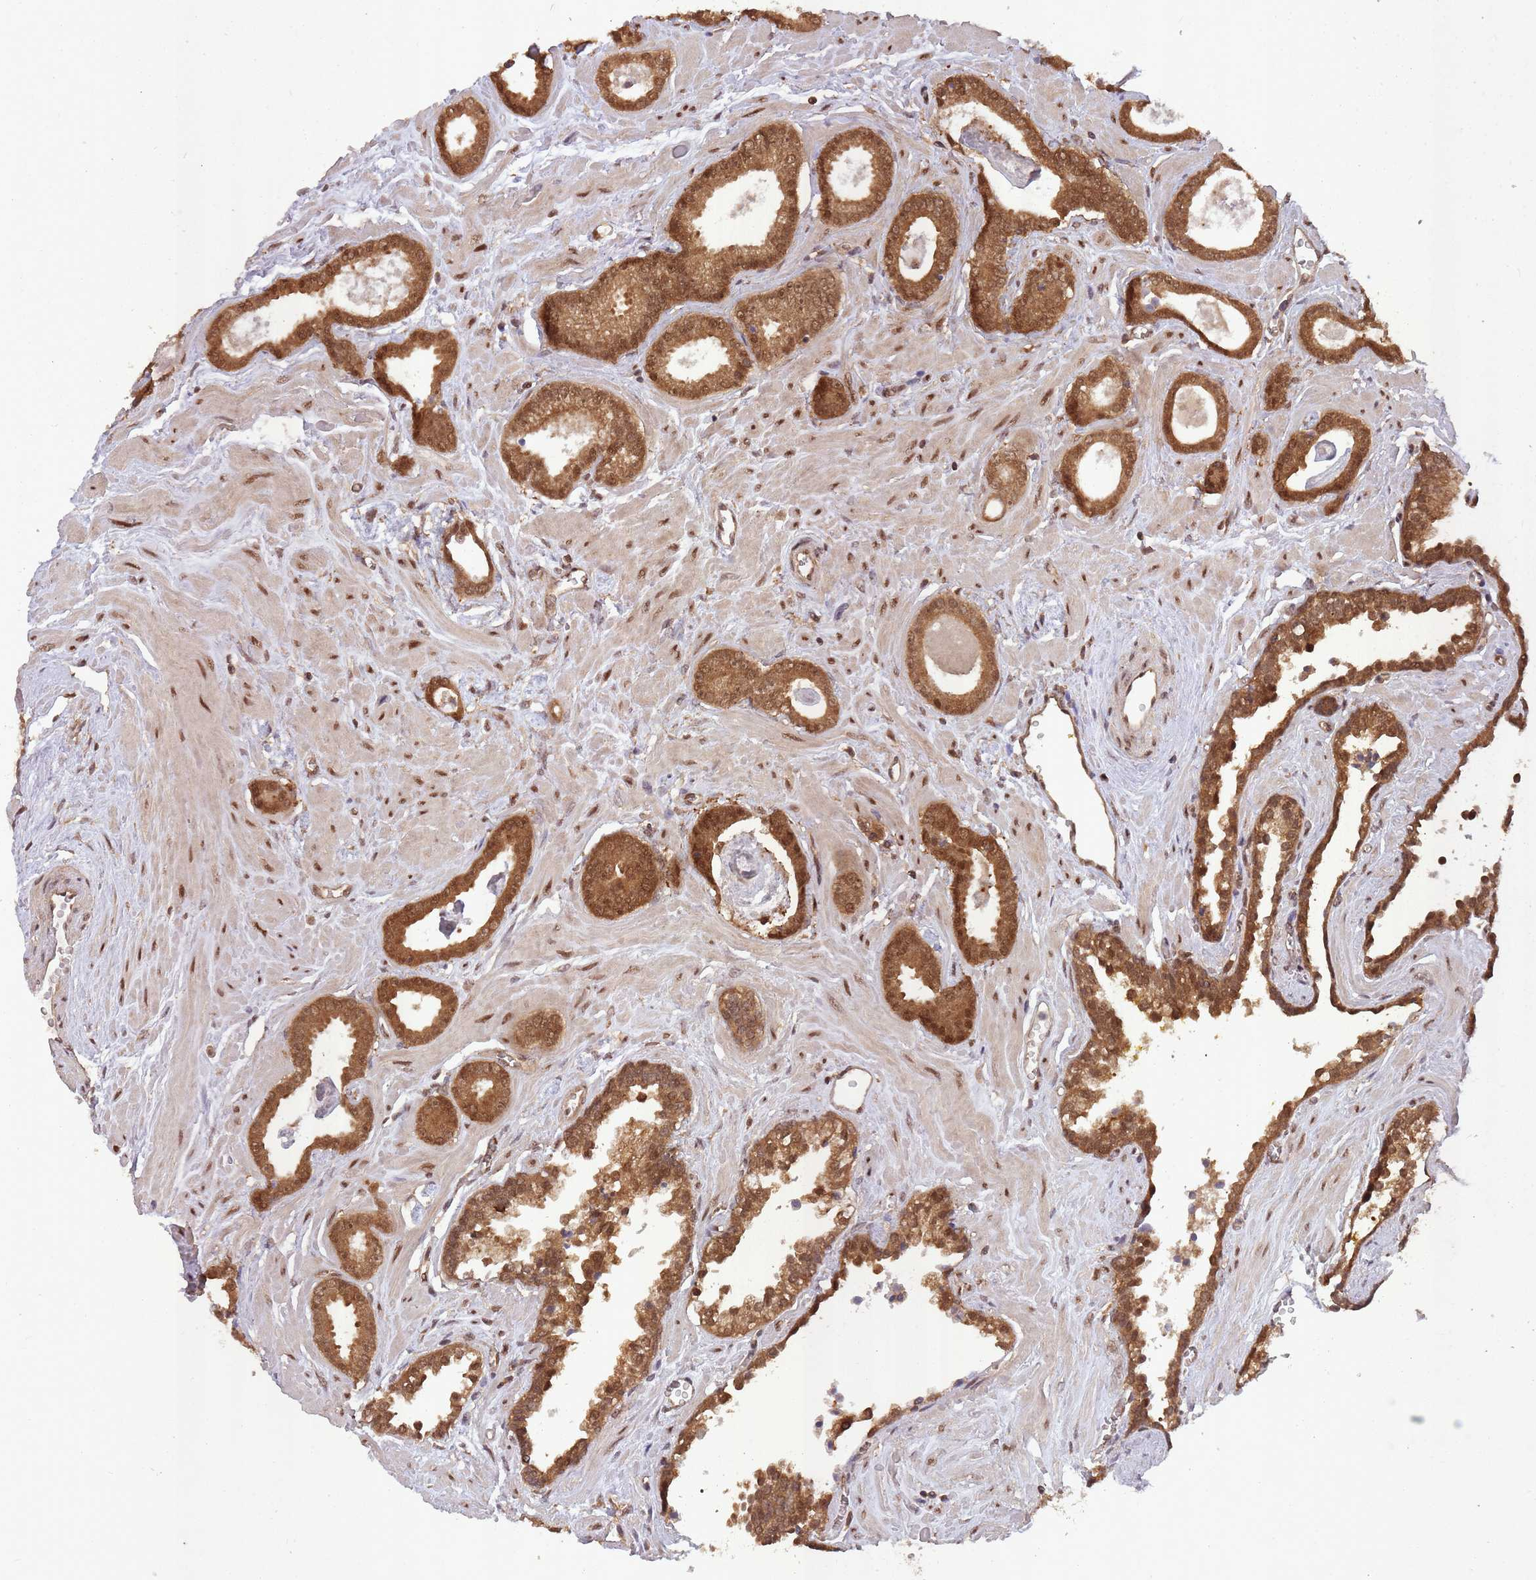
{"staining": {"intensity": "strong", "quantity": ">75%", "location": "cytoplasmic/membranous,nuclear"}, "tissue": "prostate cancer", "cell_type": "Tumor cells", "image_type": "cancer", "snomed": [{"axis": "morphology", "description": "Adenocarcinoma, Low grade"}, {"axis": "topography", "description": "Prostate"}], "caption": "This is a histology image of IHC staining of prostate cancer, which shows strong staining in the cytoplasmic/membranous and nuclear of tumor cells.", "gene": "PPP6R3", "patient": {"sex": "male", "age": 60}}